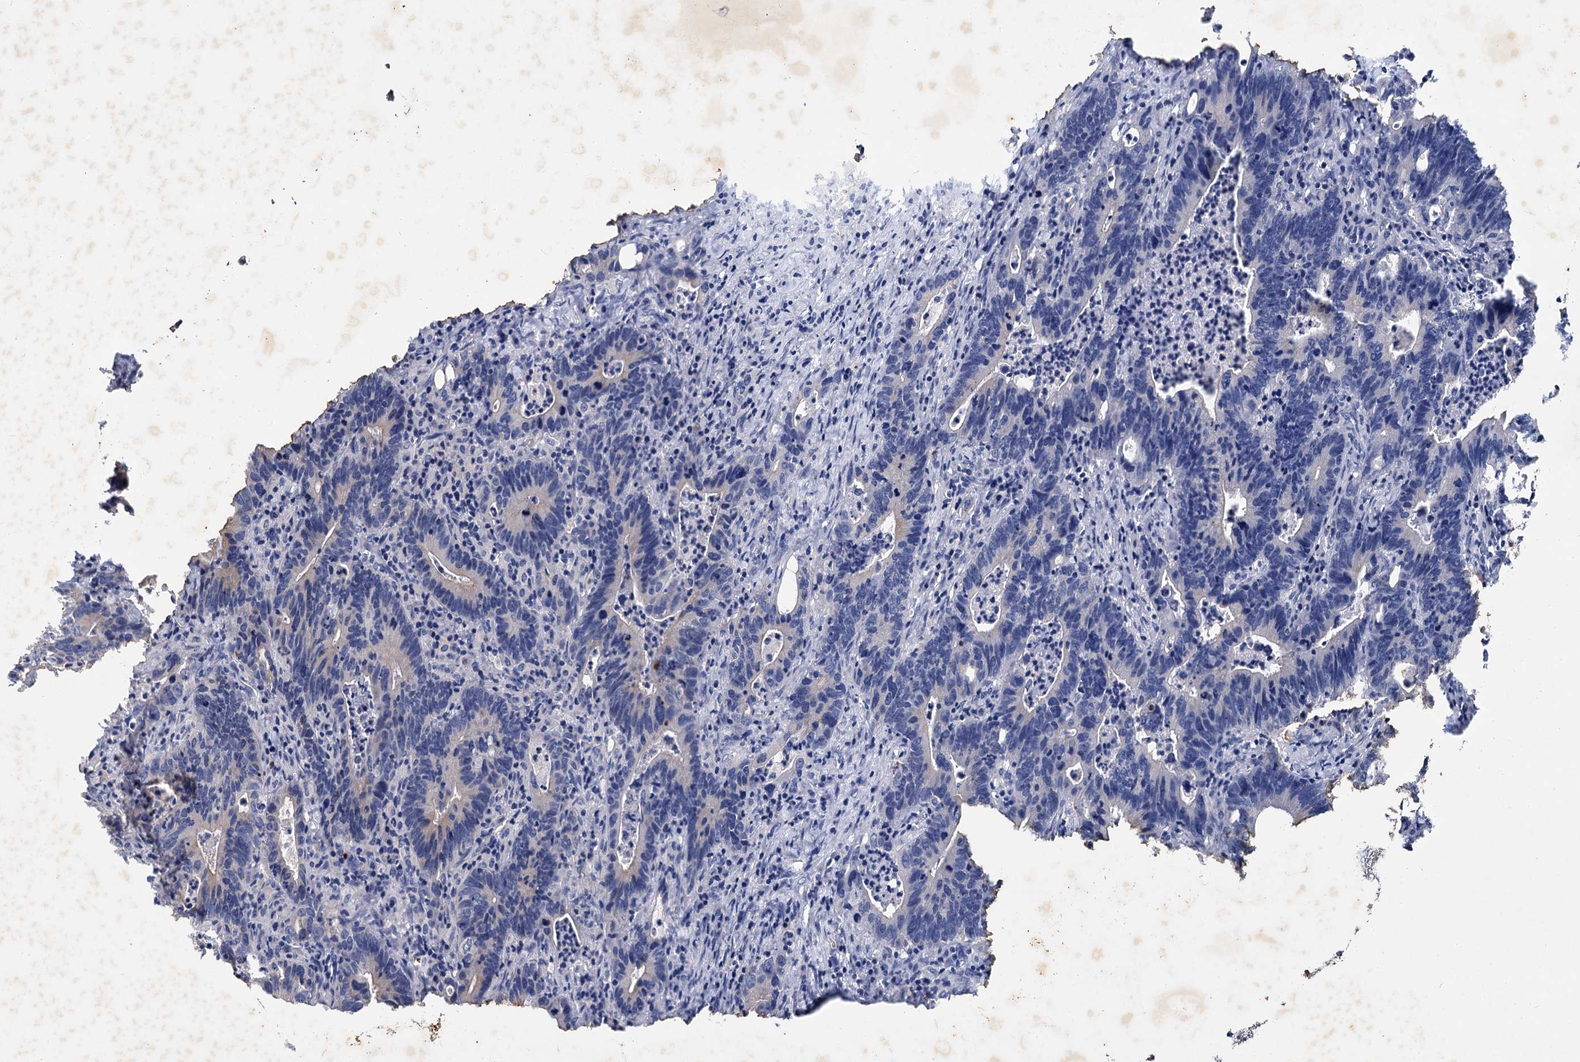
{"staining": {"intensity": "negative", "quantity": "none", "location": "none"}, "tissue": "colorectal cancer", "cell_type": "Tumor cells", "image_type": "cancer", "snomed": [{"axis": "morphology", "description": "Adenocarcinoma, NOS"}, {"axis": "topography", "description": "Colon"}], "caption": "The micrograph exhibits no significant positivity in tumor cells of colorectal adenocarcinoma. (Stains: DAB (3,3'-diaminobenzidine) IHC with hematoxylin counter stain, Microscopy: brightfield microscopy at high magnification).", "gene": "ATP9A", "patient": {"sex": "female", "age": 75}}